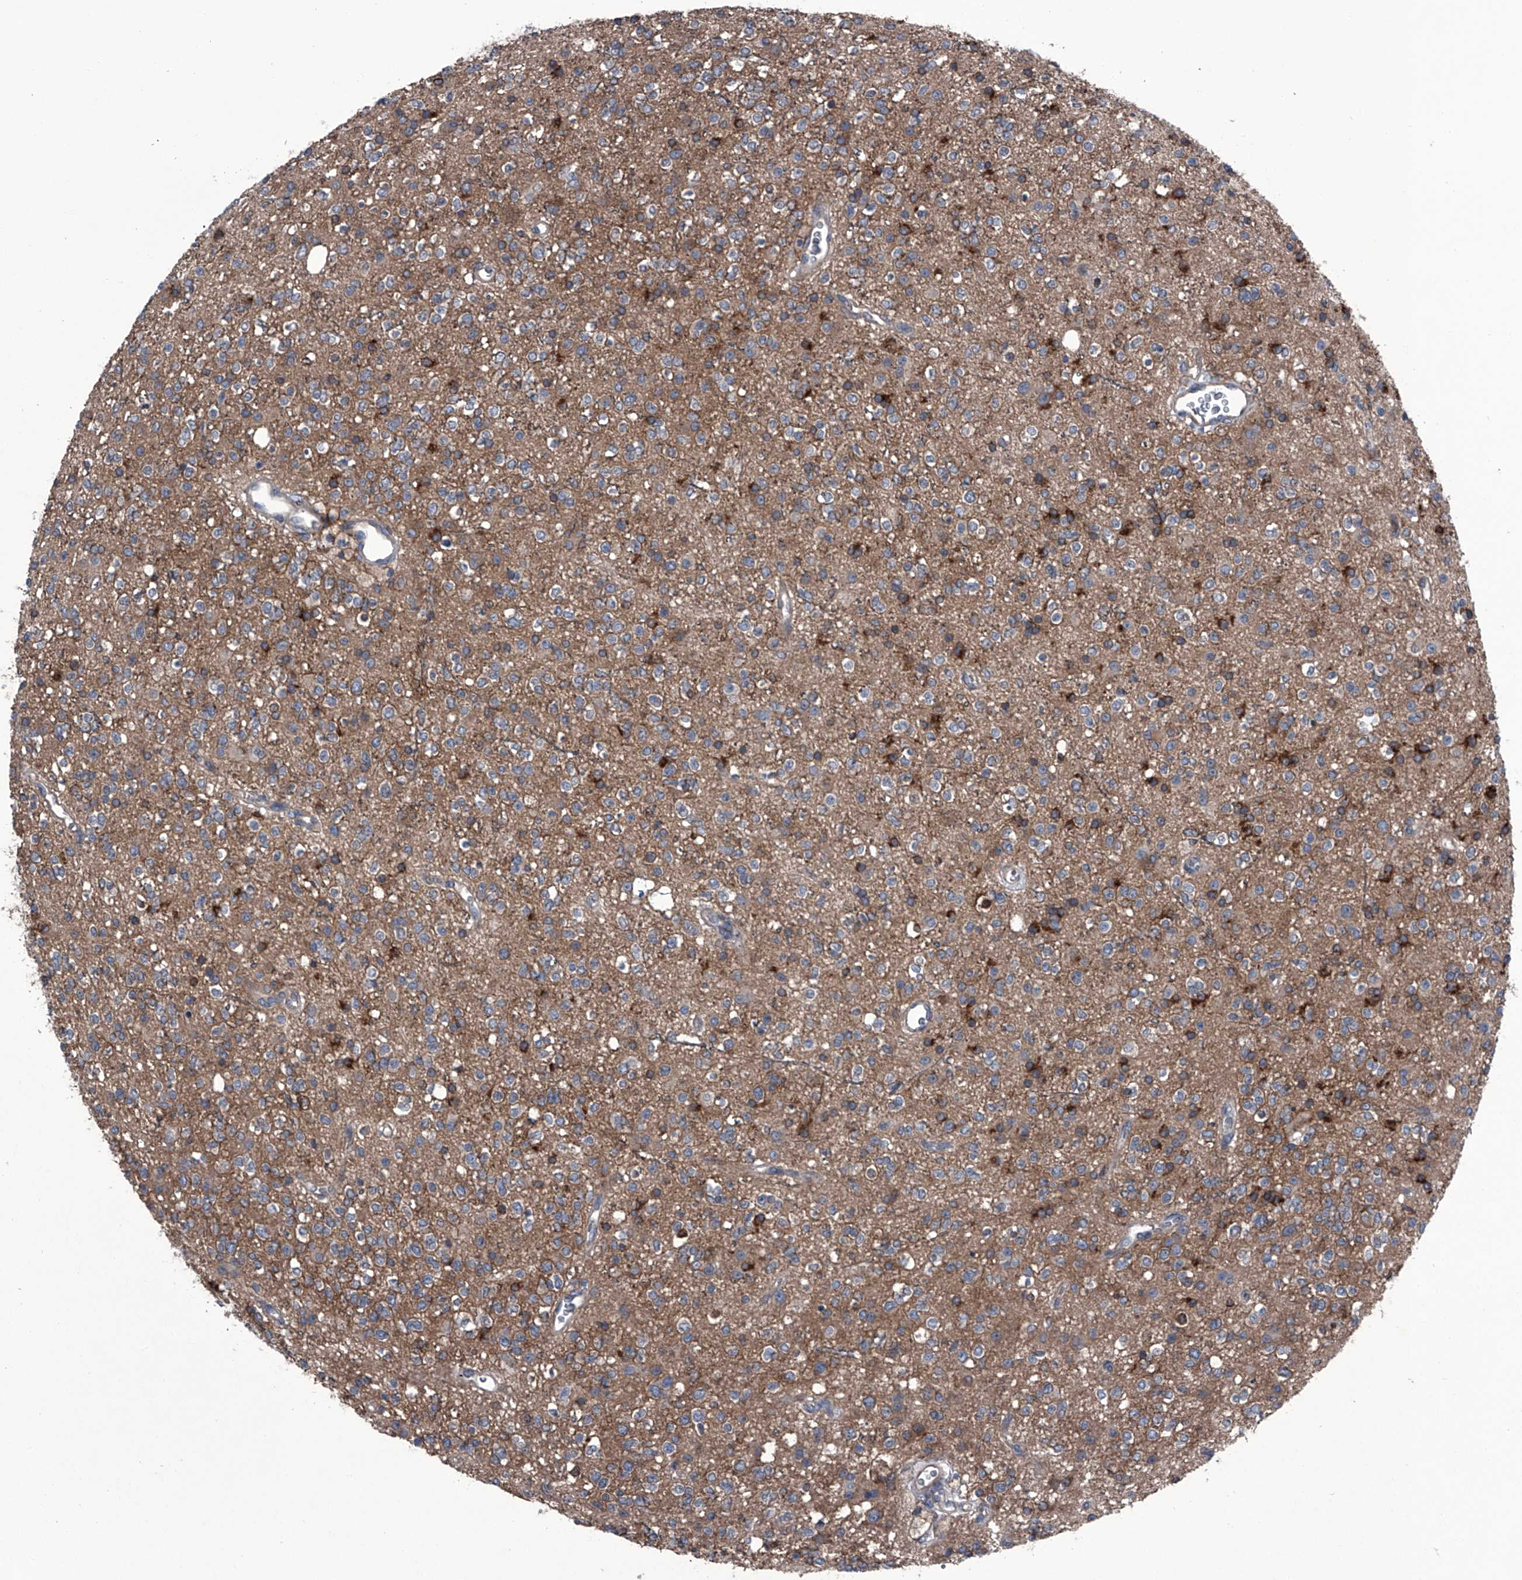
{"staining": {"intensity": "negative", "quantity": "none", "location": "none"}, "tissue": "glioma", "cell_type": "Tumor cells", "image_type": "cancer", "snomed": [{"axis": "morphology", "description": "Glioma, malignant, High grade"}, {"axis": "topography", "description": "Brain"}], "caption": "Immunohistochemistry of human glioma exhibits no positivity in tumor cells.", "gene": "PIP5K1A", "patient": {"sex": "male", "age": 34}}